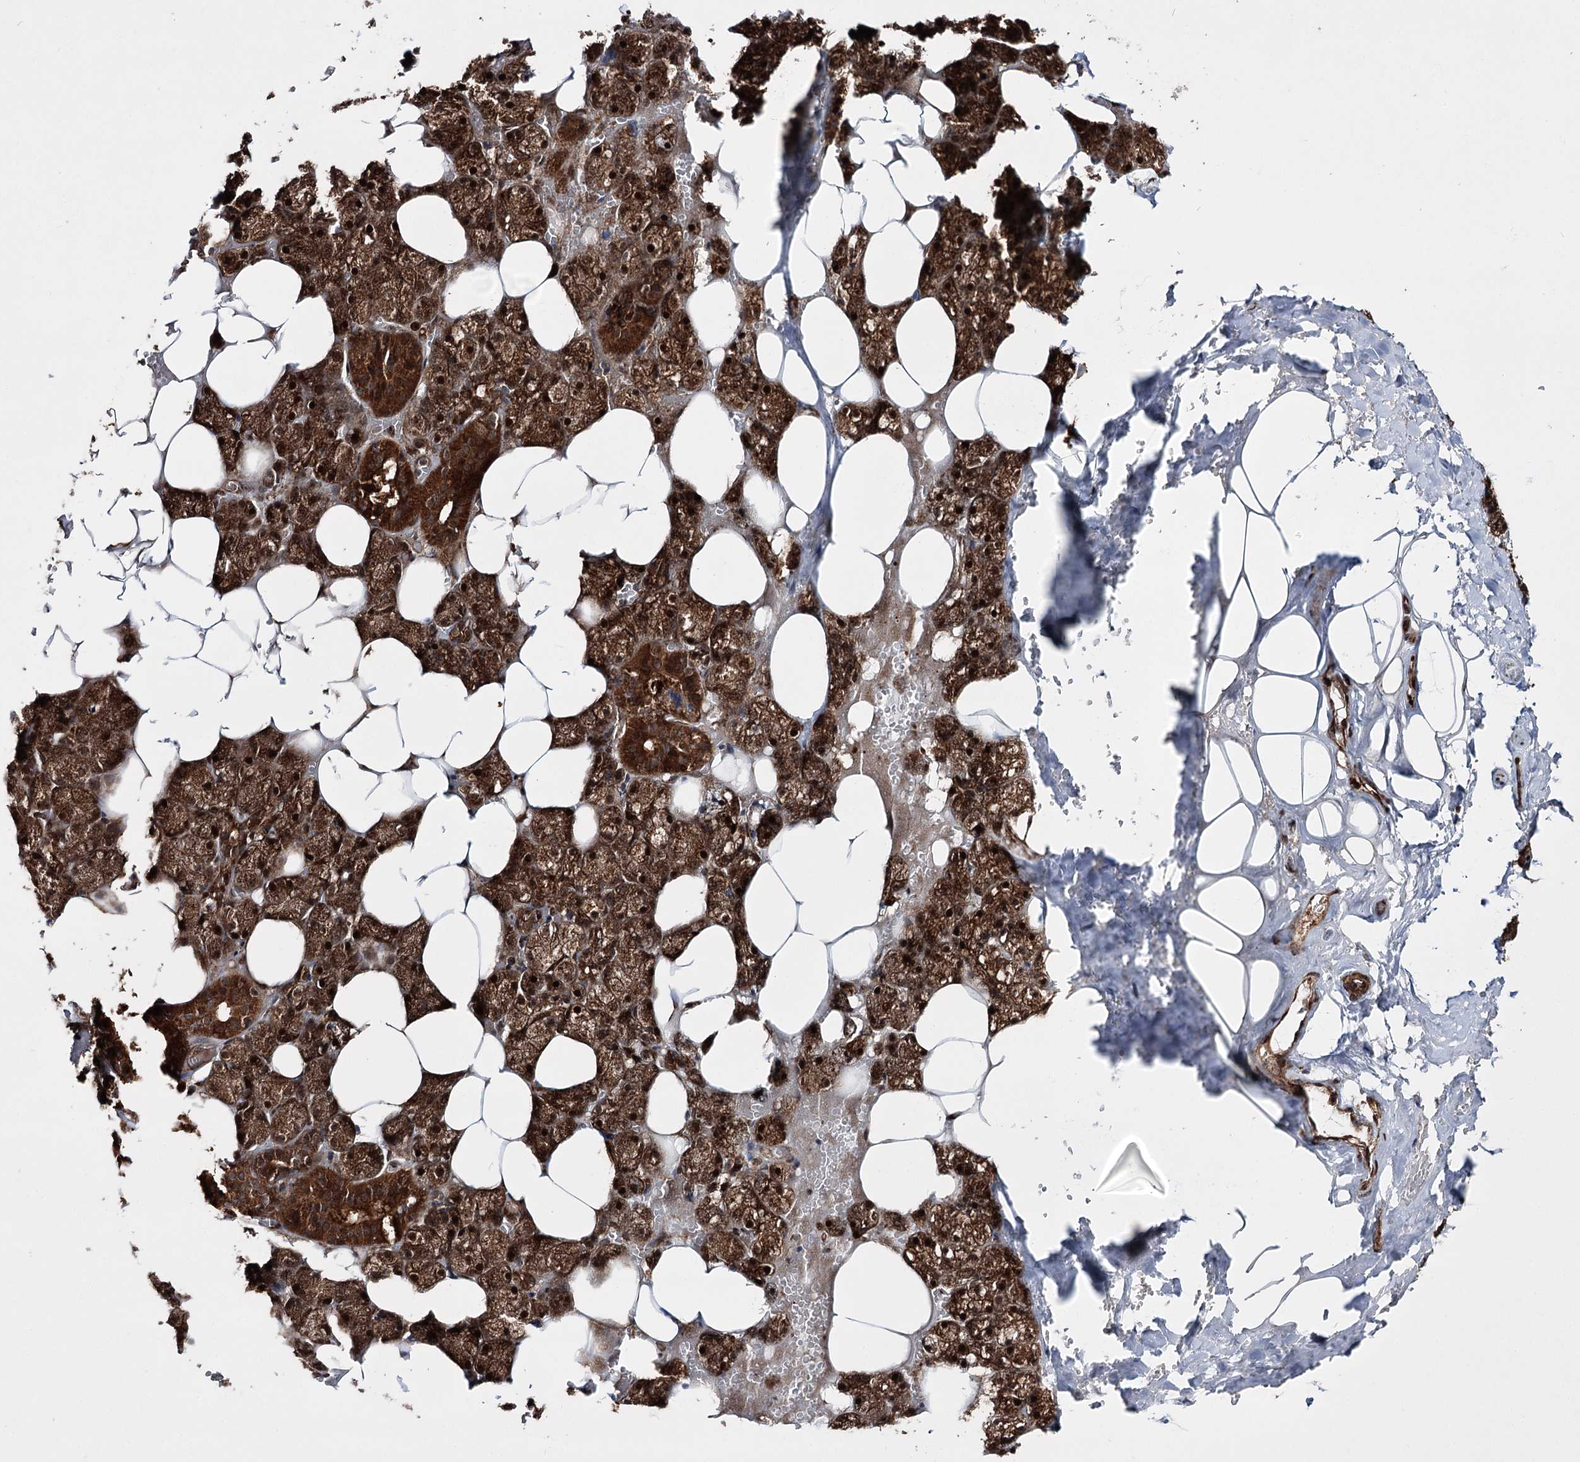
{"staining": {"intensity": "strong", "quantity": ">75%", "location": "cytoplasmic/membranous,nuclear"}, "tissue": "salivary gland", "cell_type": "Glandular cells", "image_type": "normal", "snomed": [{"axis": "morphology", "description": "Normal tissue, NOS"}, {"axis": "topography", "description": "Salivary gland"}], "caption": "Immunohistochemistry (IHC) micrograph of unremarkable salivary gland: salivary gland stained using immunohistochemistry (IHC) demonstrates high levels of strong protein expression localized specifically in the cytoplasmic/membranous,nuclear of glandular cells, appearing as a cytoplasmic/membranous,nuclear brown color.", "gene": "SERINC5", "patient": {"sex": "male", "age": 62}}